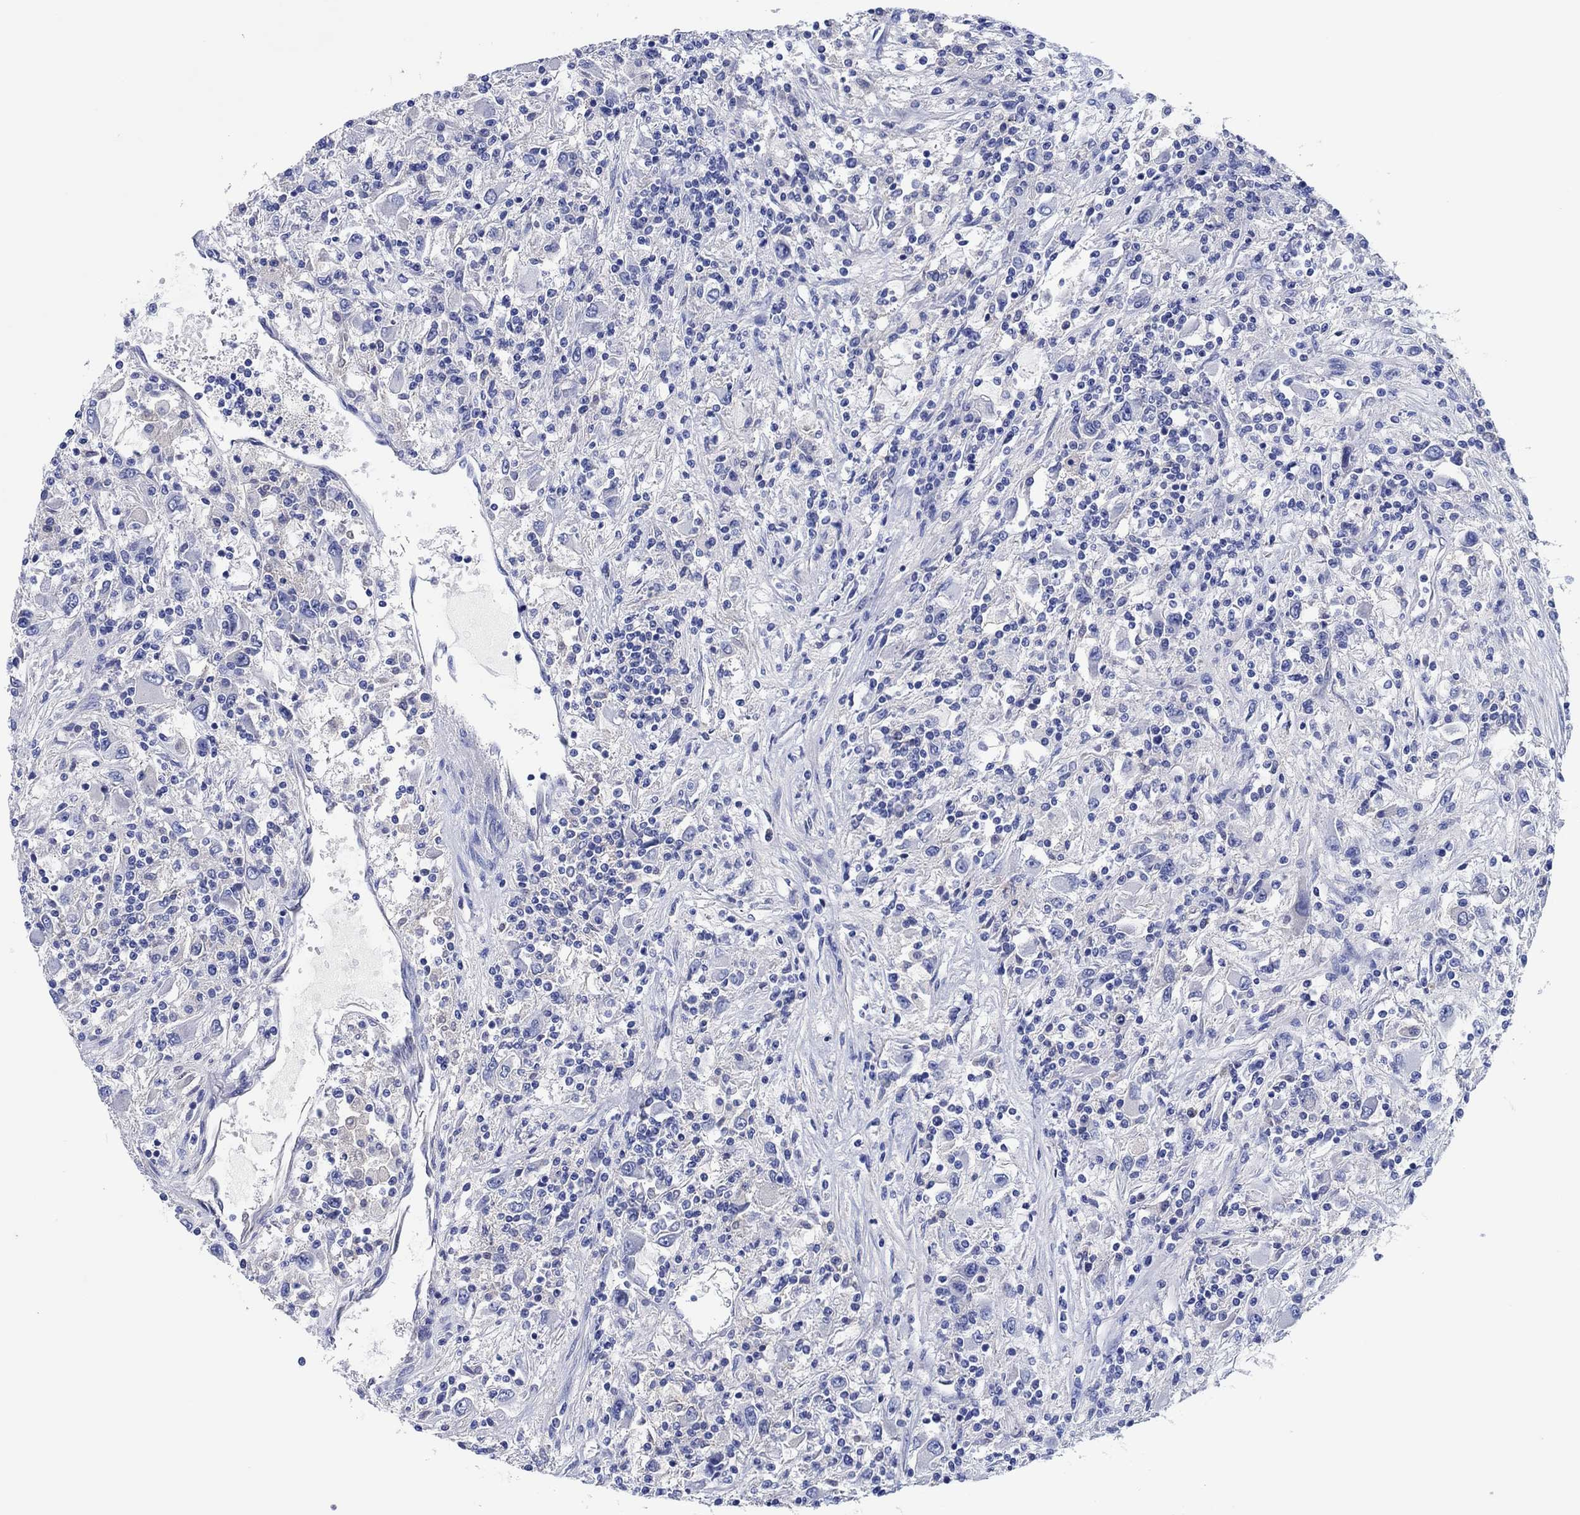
{"staining": {"intensity": "negative", "quantity": "none", "location": "none"}, "tissue": "renal cancer", "cell_type": "Tumor cells", "image_type": "cancer", "snomed": [{"axis": "morphology", "description": "Adenocarcinoma, NOS"}, {"axis": "topography", "description": "Kidney"}], "caption": "Immunohistochemical staining of human renal adenocarcinoma exhibits no significant positivity in tumor cells.", "gene": "CPNE6", "patient": {"sex": "female", "age": 67}}